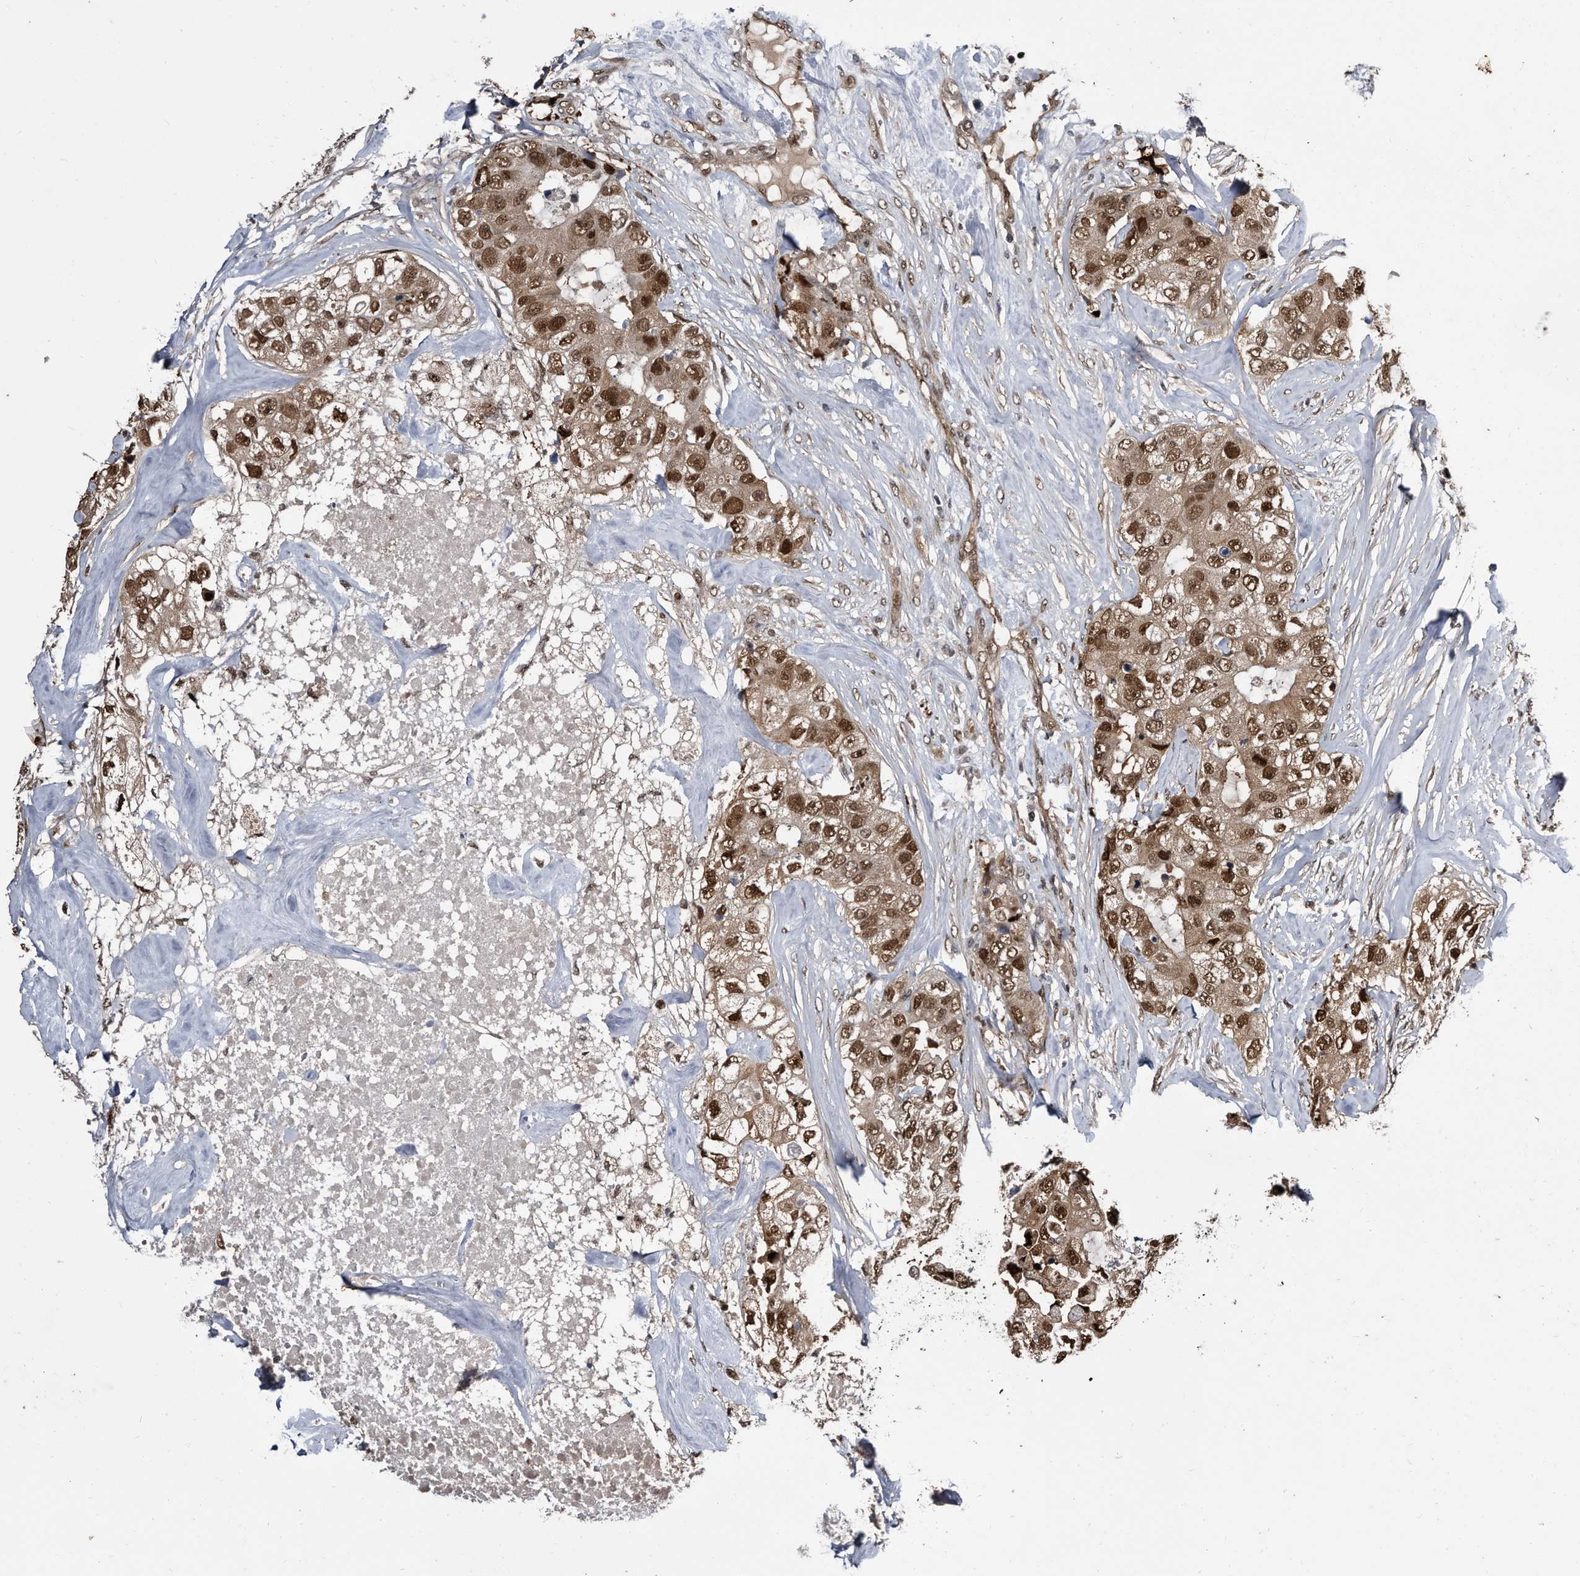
{"staining": {"intensity": "strong", "quantity": ">75%", "location": "cytoplasmic/membranous,nuclear"}, "tissue": "breast cancer", "cell_type": "Tumor cells", "image_type": "cancer", "snomed": [{"axis": "morphology", "description": "Duct carcinoma"}, {"axis": "topography", "description": "Breast"}], "caption": "About >75% of tumor cells in breast cancer (invasive ductal carcinoma) reveal strong cytoplasmic/membranous and nuclear protein expression as visualized by brown immunohistochemical staining.", "gene": "RAD23B", "patient": {"sex": "female", "age": 62}}